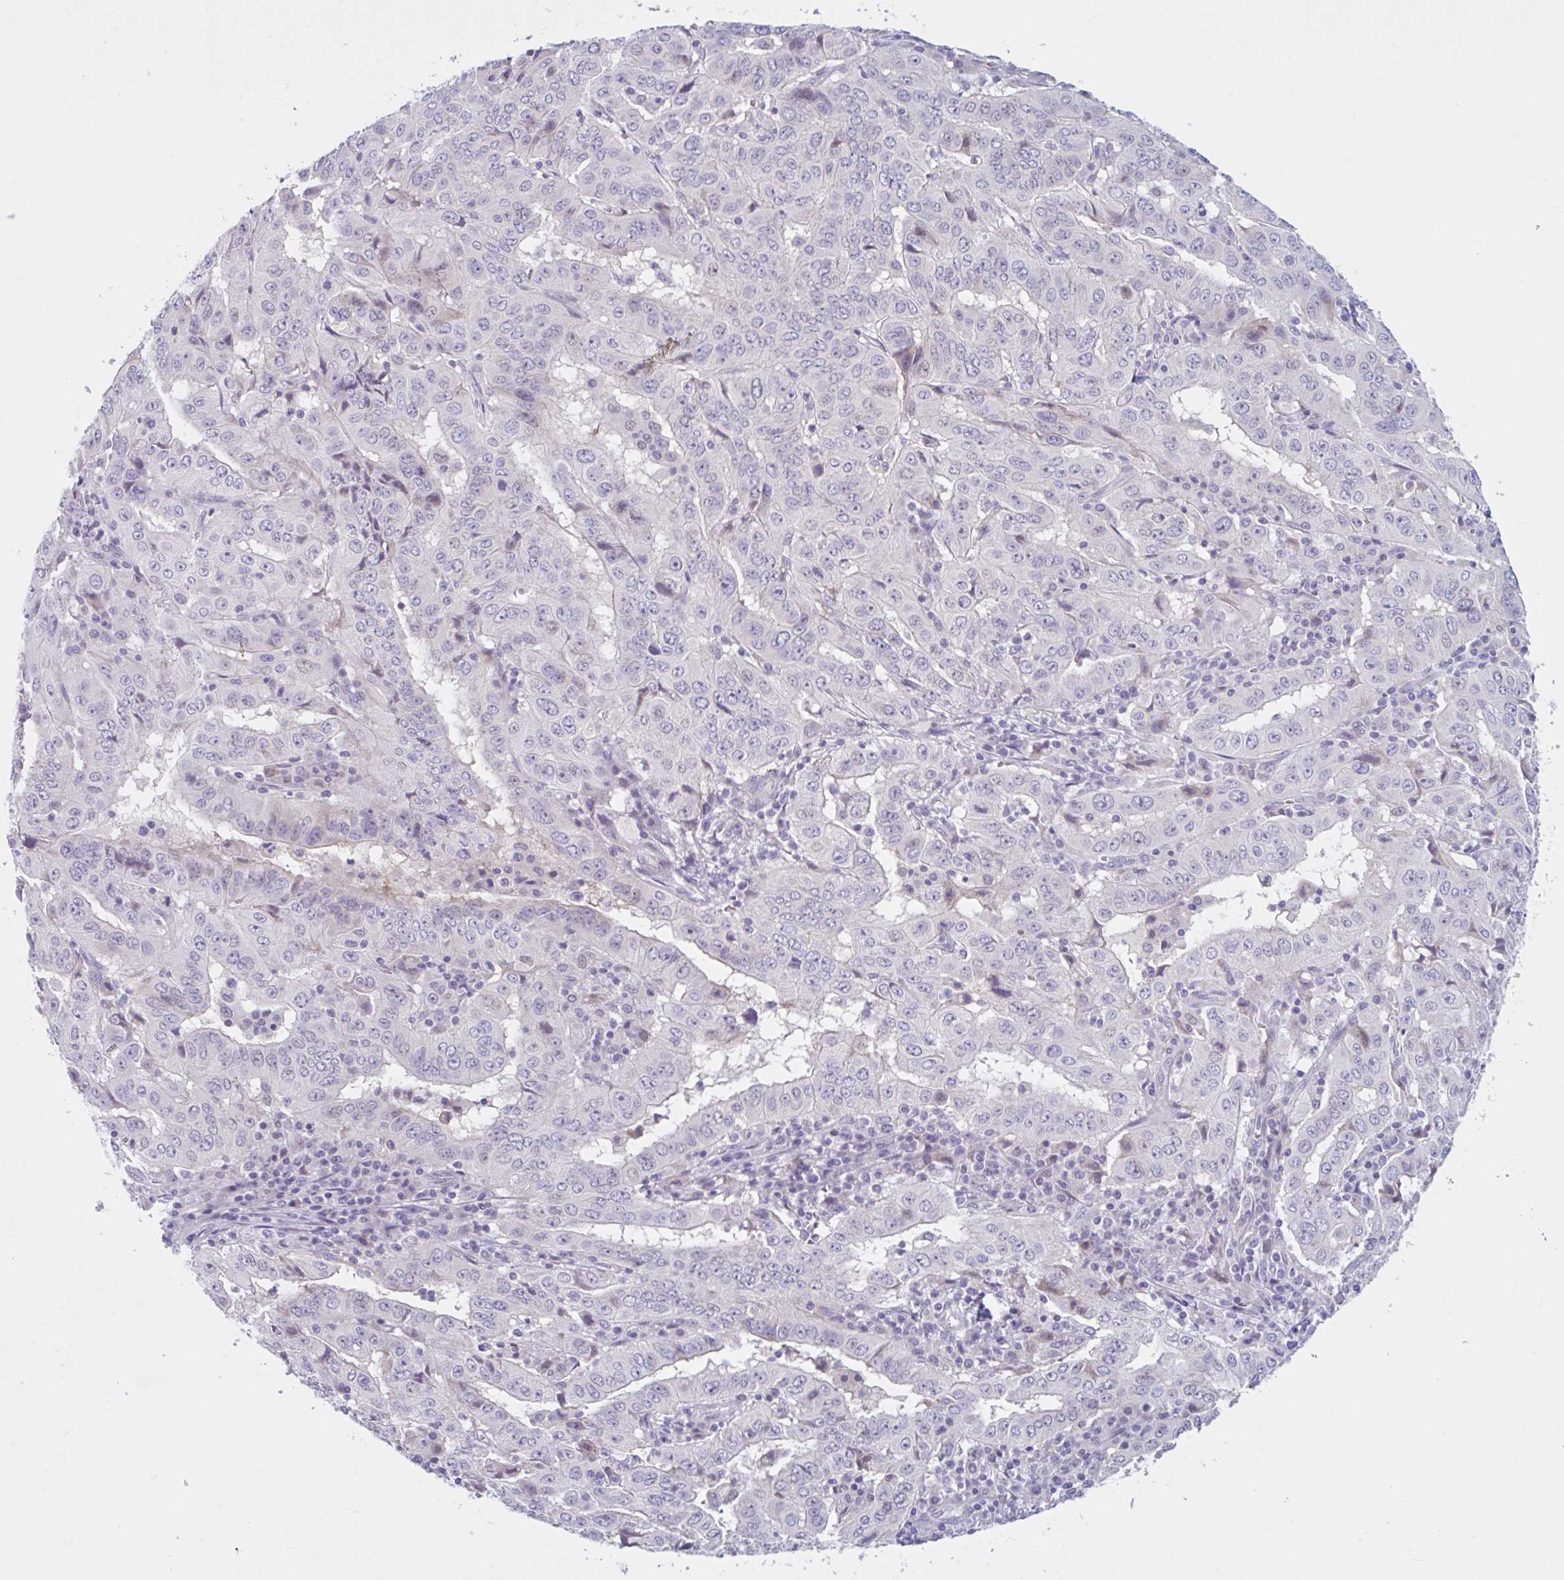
{"staining": {"intensity": "negative", "quantity": "none", "location": "none"}, "tissue": "pancreatic cancer", "cell_type": "Tumor cells", "image_type": "cancer", "snomed": [{"axis": "morphology", "description": "Adenocarcinoma, NOS"}, {"axis": "topography", "description": "Pancreas"}], "caption": "This is an immunohistochemistry image of human adenocarcinoma (pancreatic). There is no staining in tumor cells.", "gene": "FAM153A", "patient": {"sex": "male", "age": 63}}